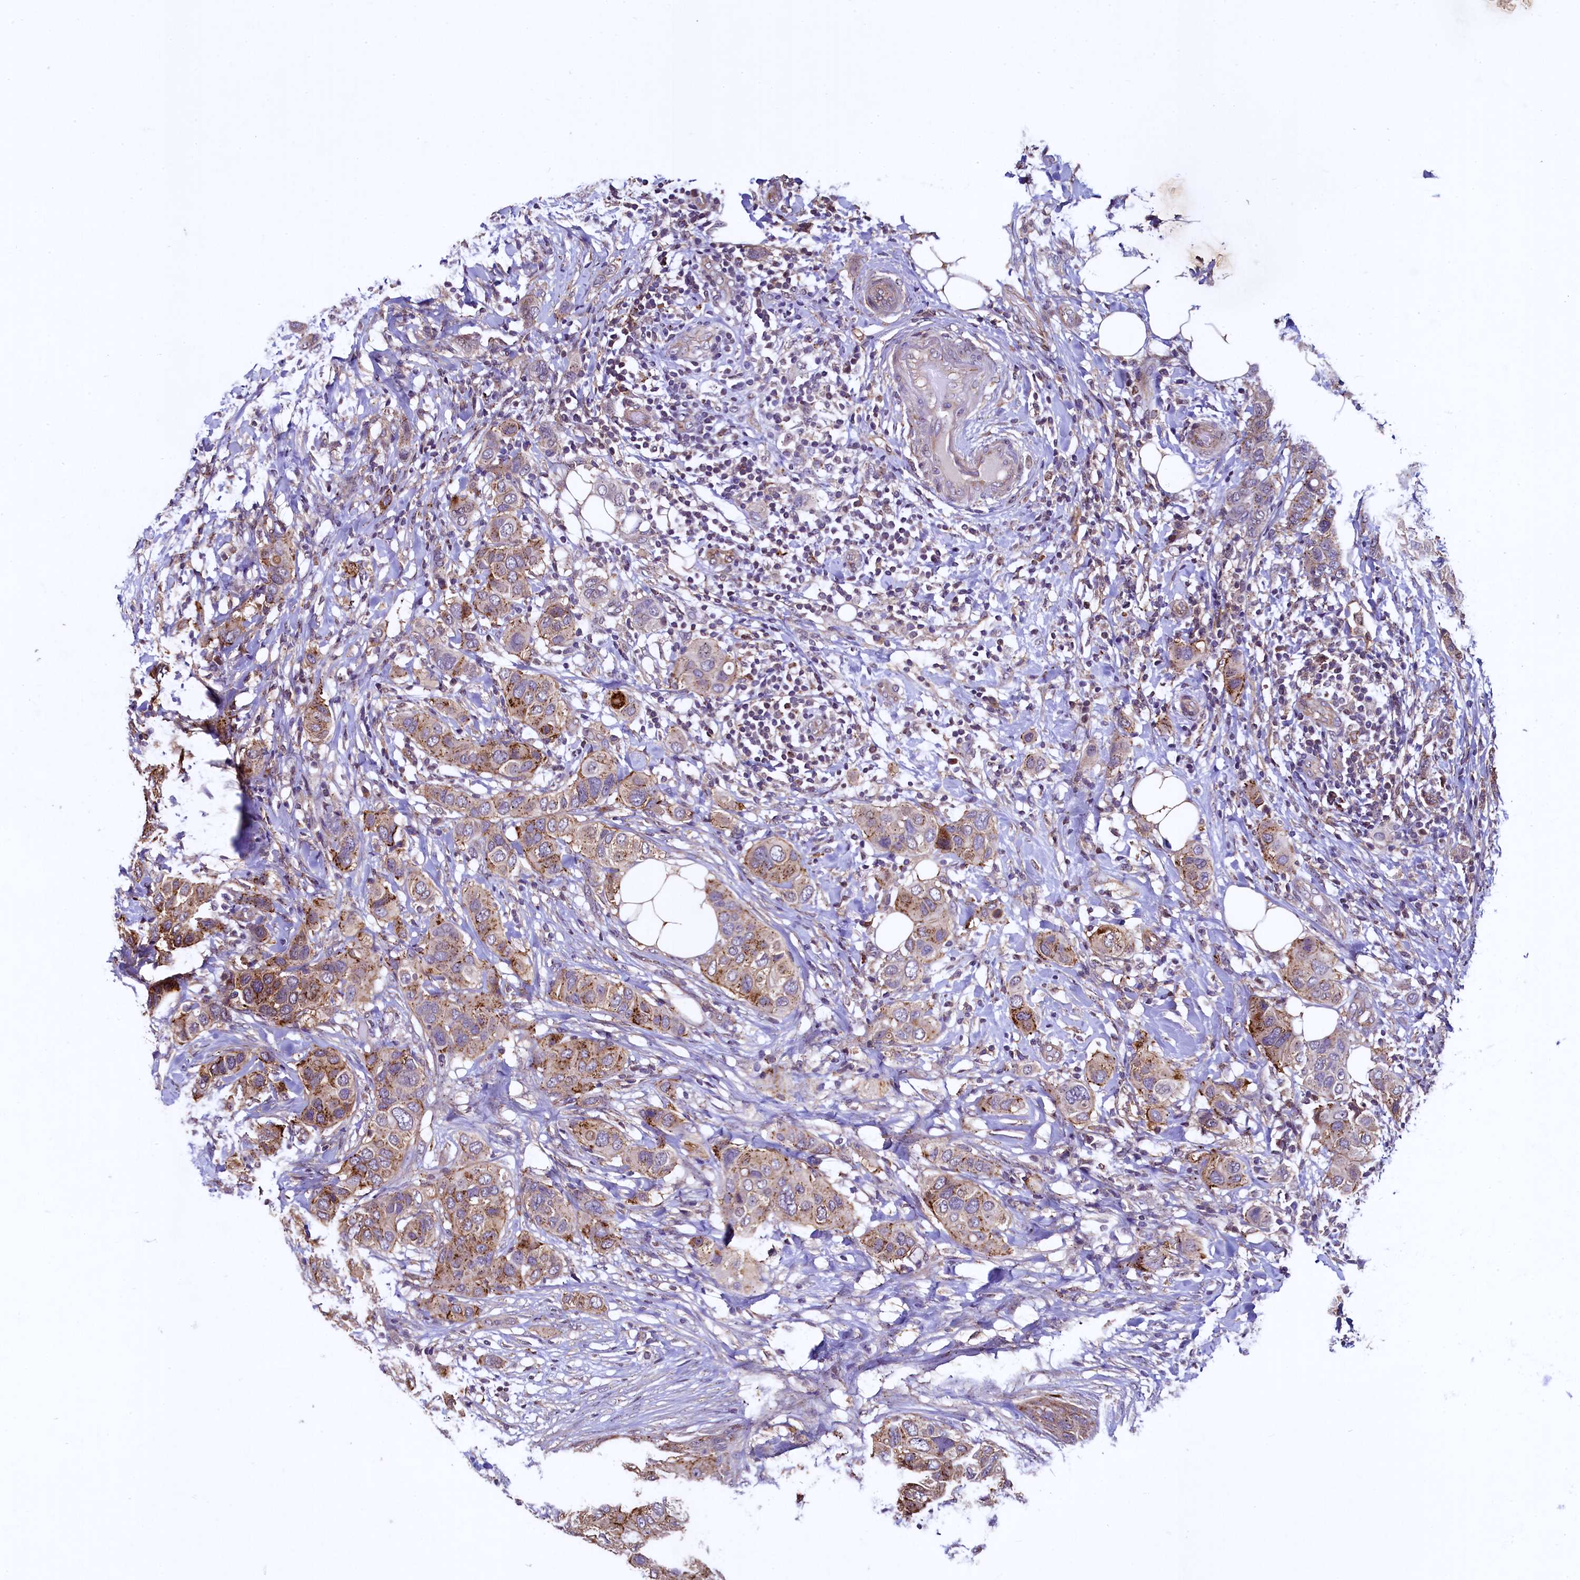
{"staining": {"intensity": "moderate", "quantity": "25%-75%", "location": "cytoplasmic/membranous"}, "tissue": "breast cancer", "cell_type": "Tumor cells", "image_type": "cancer", "snomed": [{"axis": "morphology", "description": "Lobular carcinoma"}, {"axis": "topography", "description": "Breast"}], "caption": "Immunohistochemical staining of lobular carcinoma (breast) displays medium levels of moderate cytoplasmic/membranous expression in approximately 25%-75% of tumor cells.", "gene": "PALM", "patient": {"sex": "female", "age": 51}}